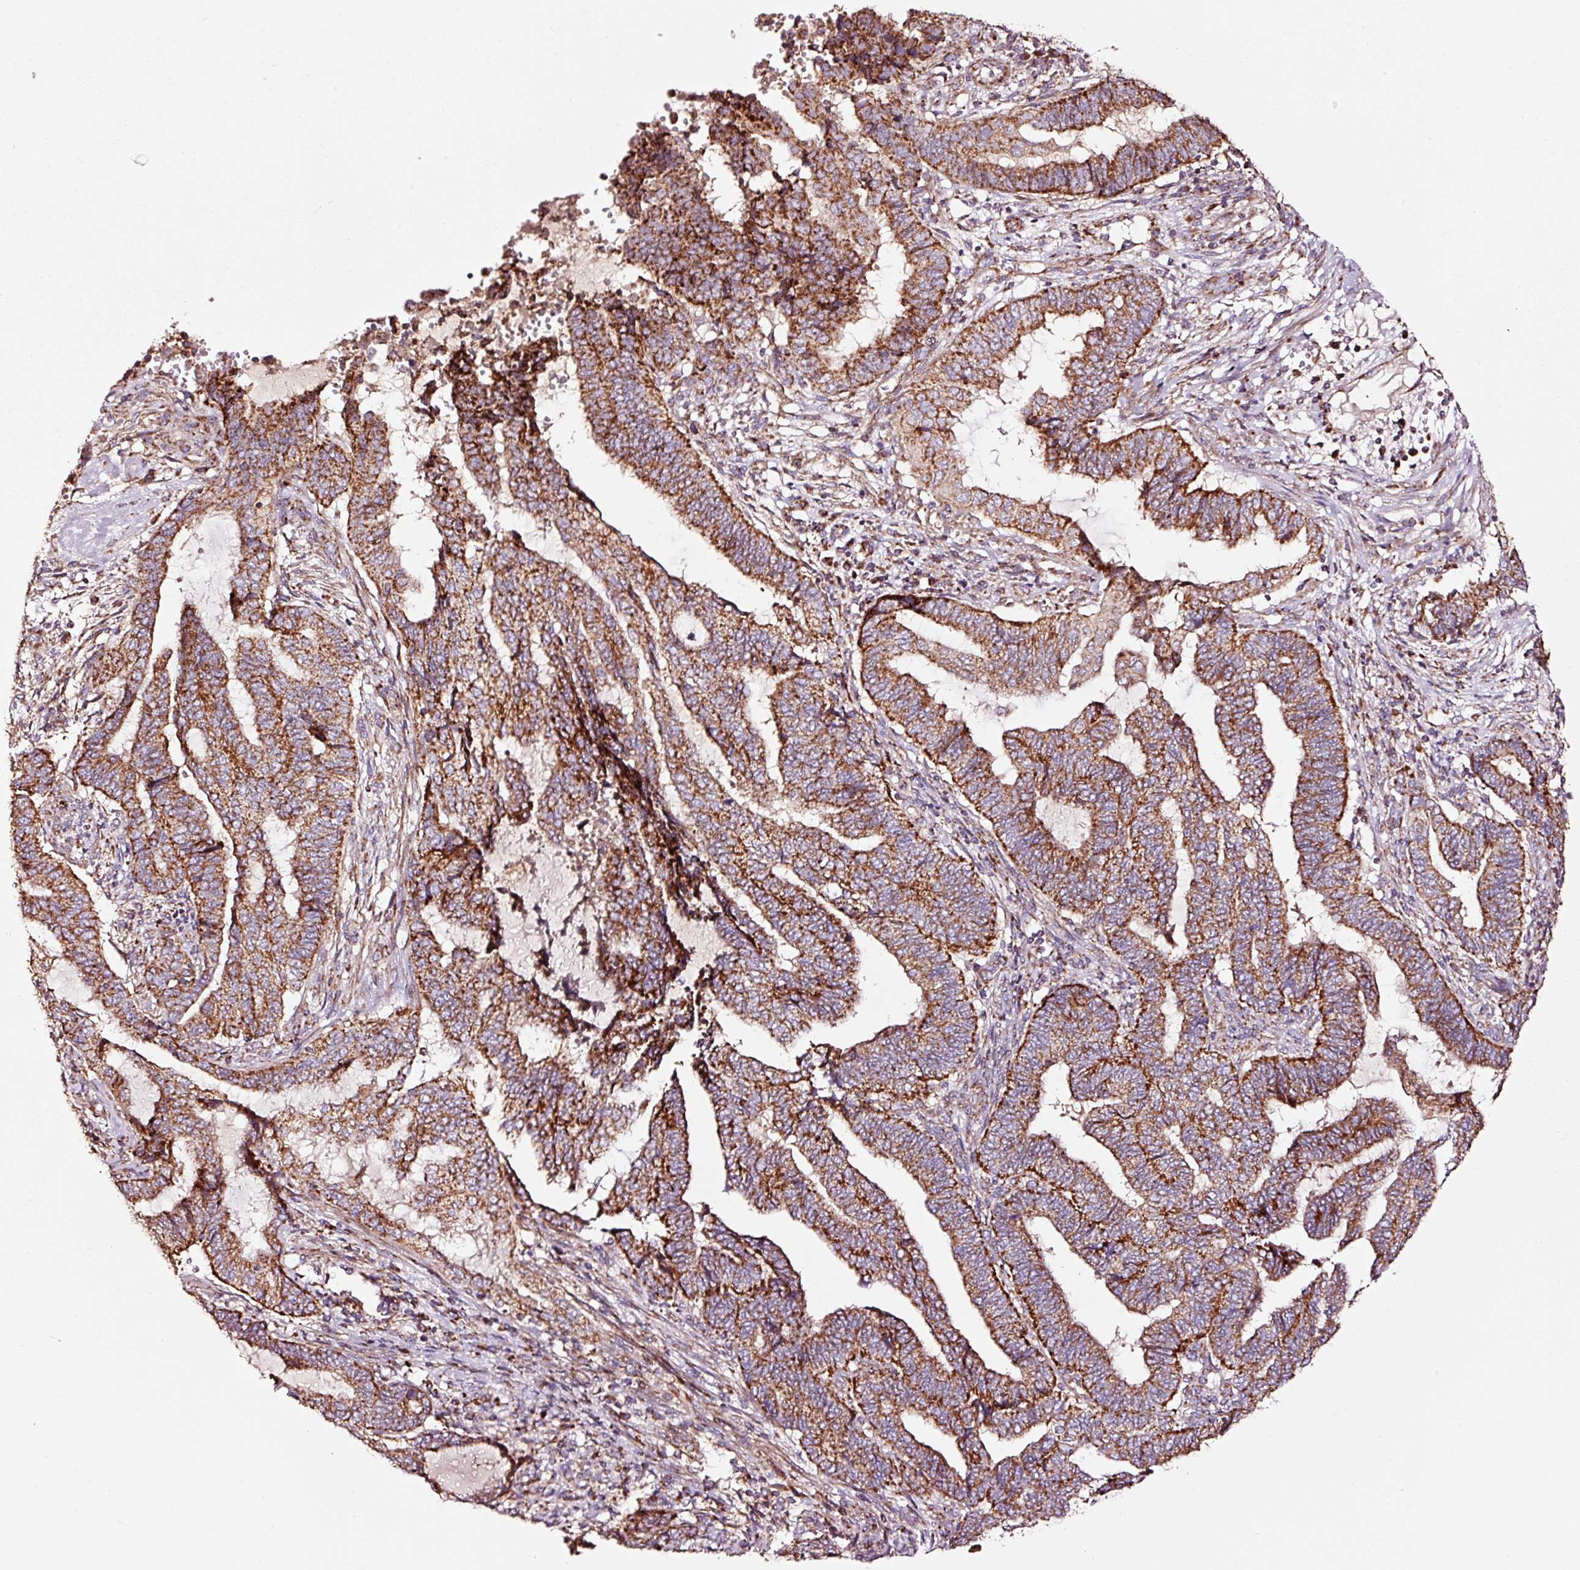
{"staining": {"intensity": "strong", "quantity": ">75%", "location": "cytoplasmic/membranous"}, "tissue": "endometrial cancer", "cell_type": "Tumor cells", "image_type": "cancer", "snomed": [{"axis": "morphology", "description": "Adenocarcinoma, NOS"}, {"axis": "topography", "description": "Uterus"}, {"axis": "topography", "description": "Endometrium"}], "caption": "The micrograph reveals a brown stain indicating the presence of a protein in the cytoplasmic/membranous of tumor cells in endometrial cancer (adenocarcinoma). Nuclei are stained in blue.", "gene": "TPM1", "patient": {"sex": "female", "age": 70}}